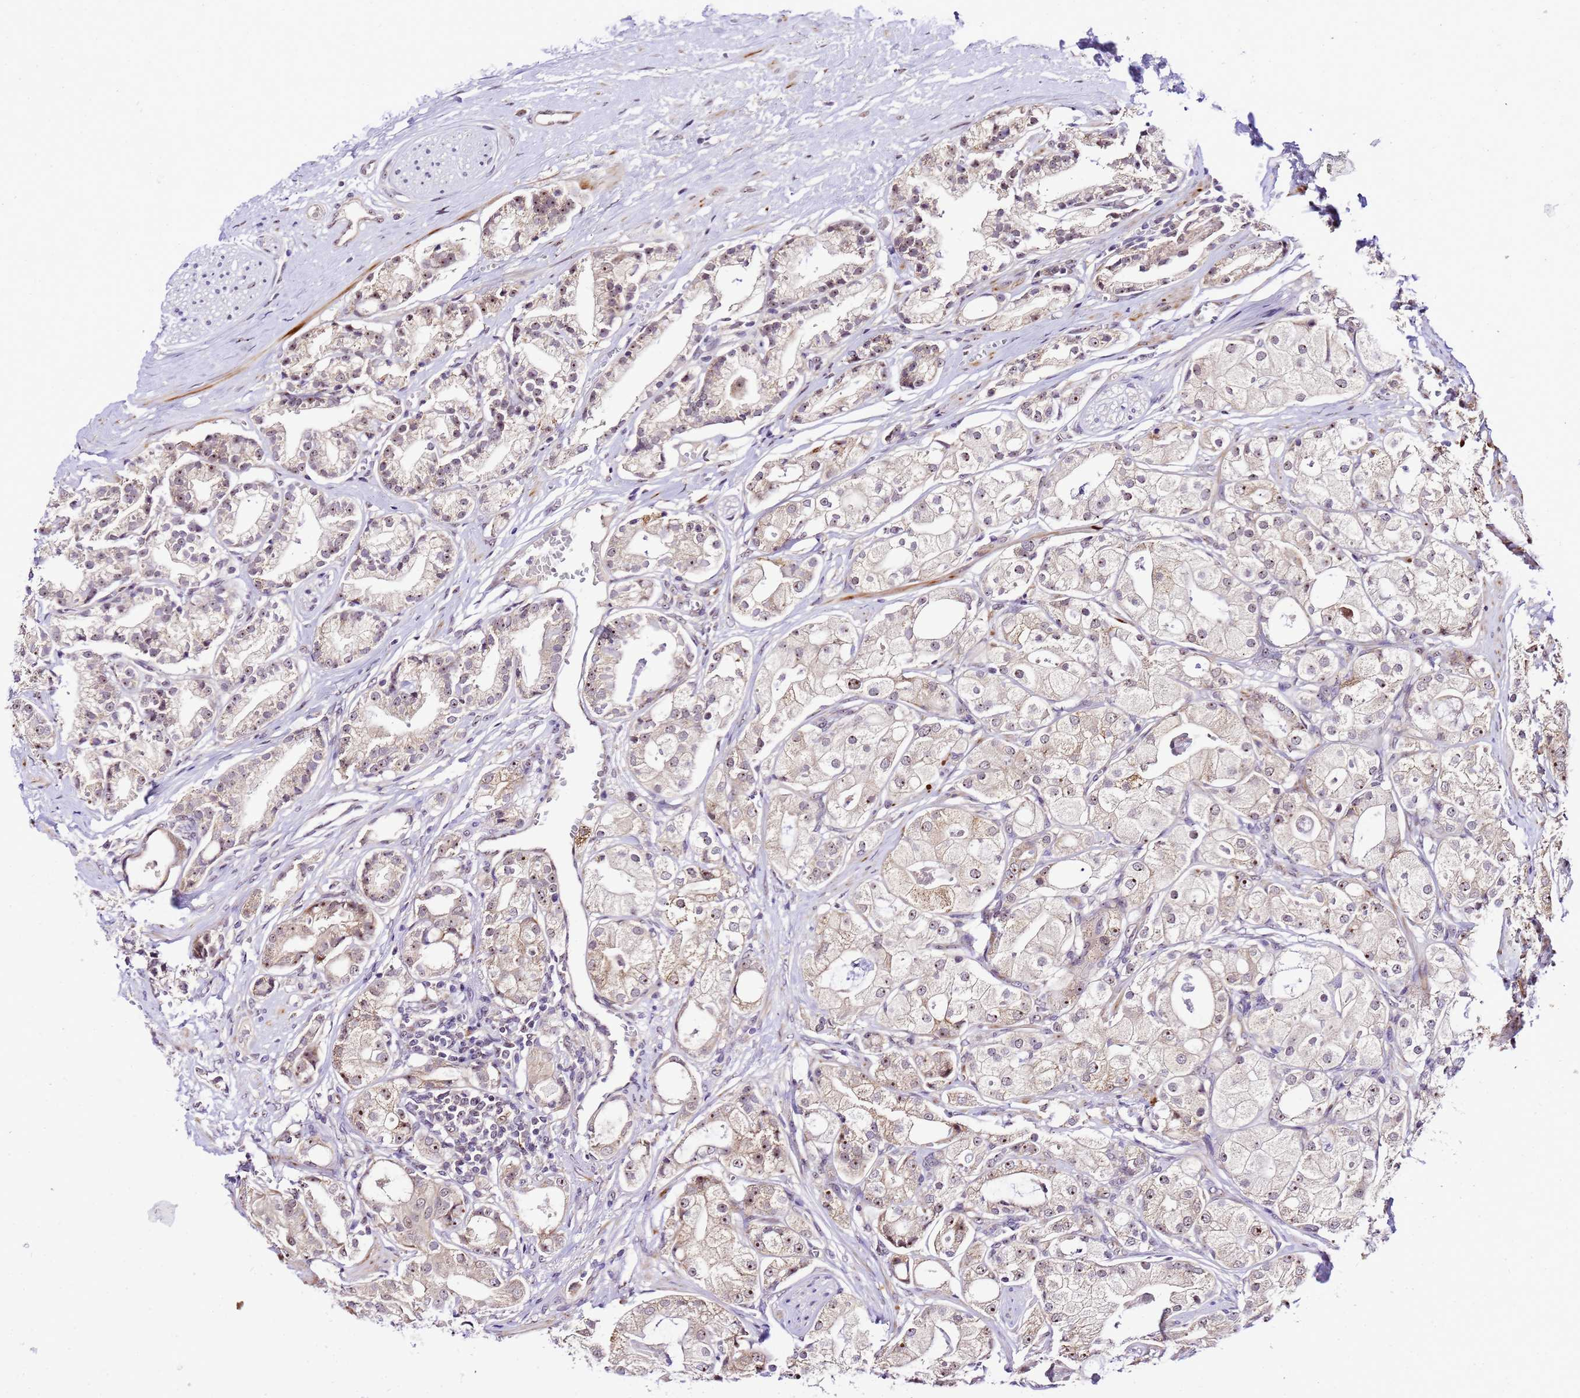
{"staining": {"intensity": "moderate", "quantity": "25%-75%", "location": "cytoplasmic/membranous,nuclear"}, "tissue": "prostate cancer", "cell_type": "Tumor cells", "image_type": "cancer", "snomed": [{"axis": "morphology", "description": "Adenocarcinoma, High grade"}, {"axis": "topography", "description": "Prostate"}], "caption": "Moderate cytoplasmic/membranous and nuclear protein expression is present in approximately 25%-75% of tumor cells in prostate cancer.", "gene": "SLX4IP", "patient": {"sex": "male", "age": 71}}